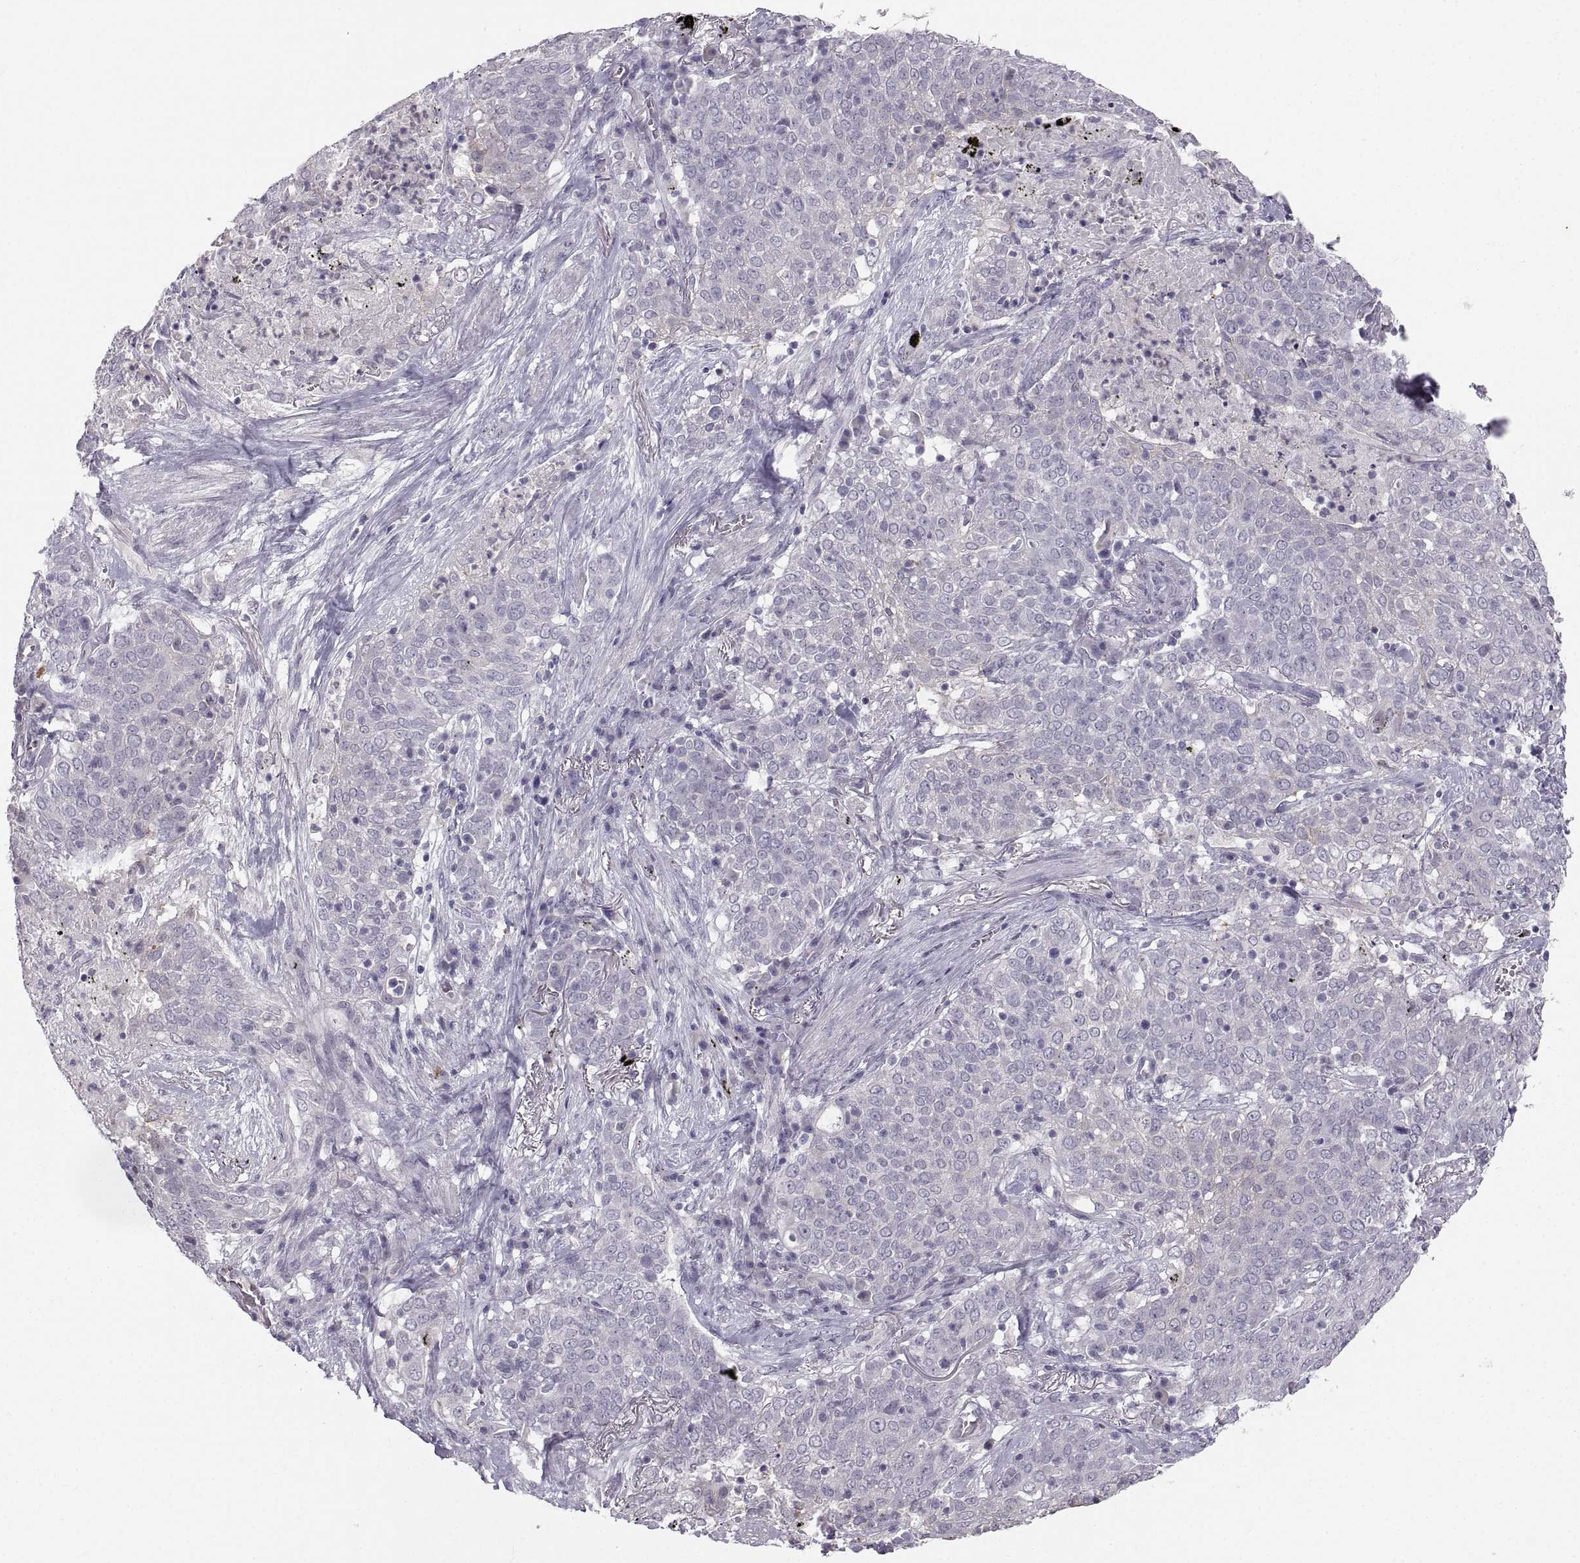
{"staining": {"intensity": "negative", "quantity": "none", "location": "none"}, "tissue": "lung cancer", "cell_type": "Tumor cells", "image_type": "cancer", "snomed": [{"axis": "morphology", "description": "Squamous cell carcinoma, NOS"}, {"axis": "topography", "description": "Lung"}], "caption": "Squamous cell carcinoma (lung) stained for a protein using immunohistochemistry demonstrates no staining tumor cells.", "gene": "ZNF185", "patient": {"sex": "male", "age": 82}}